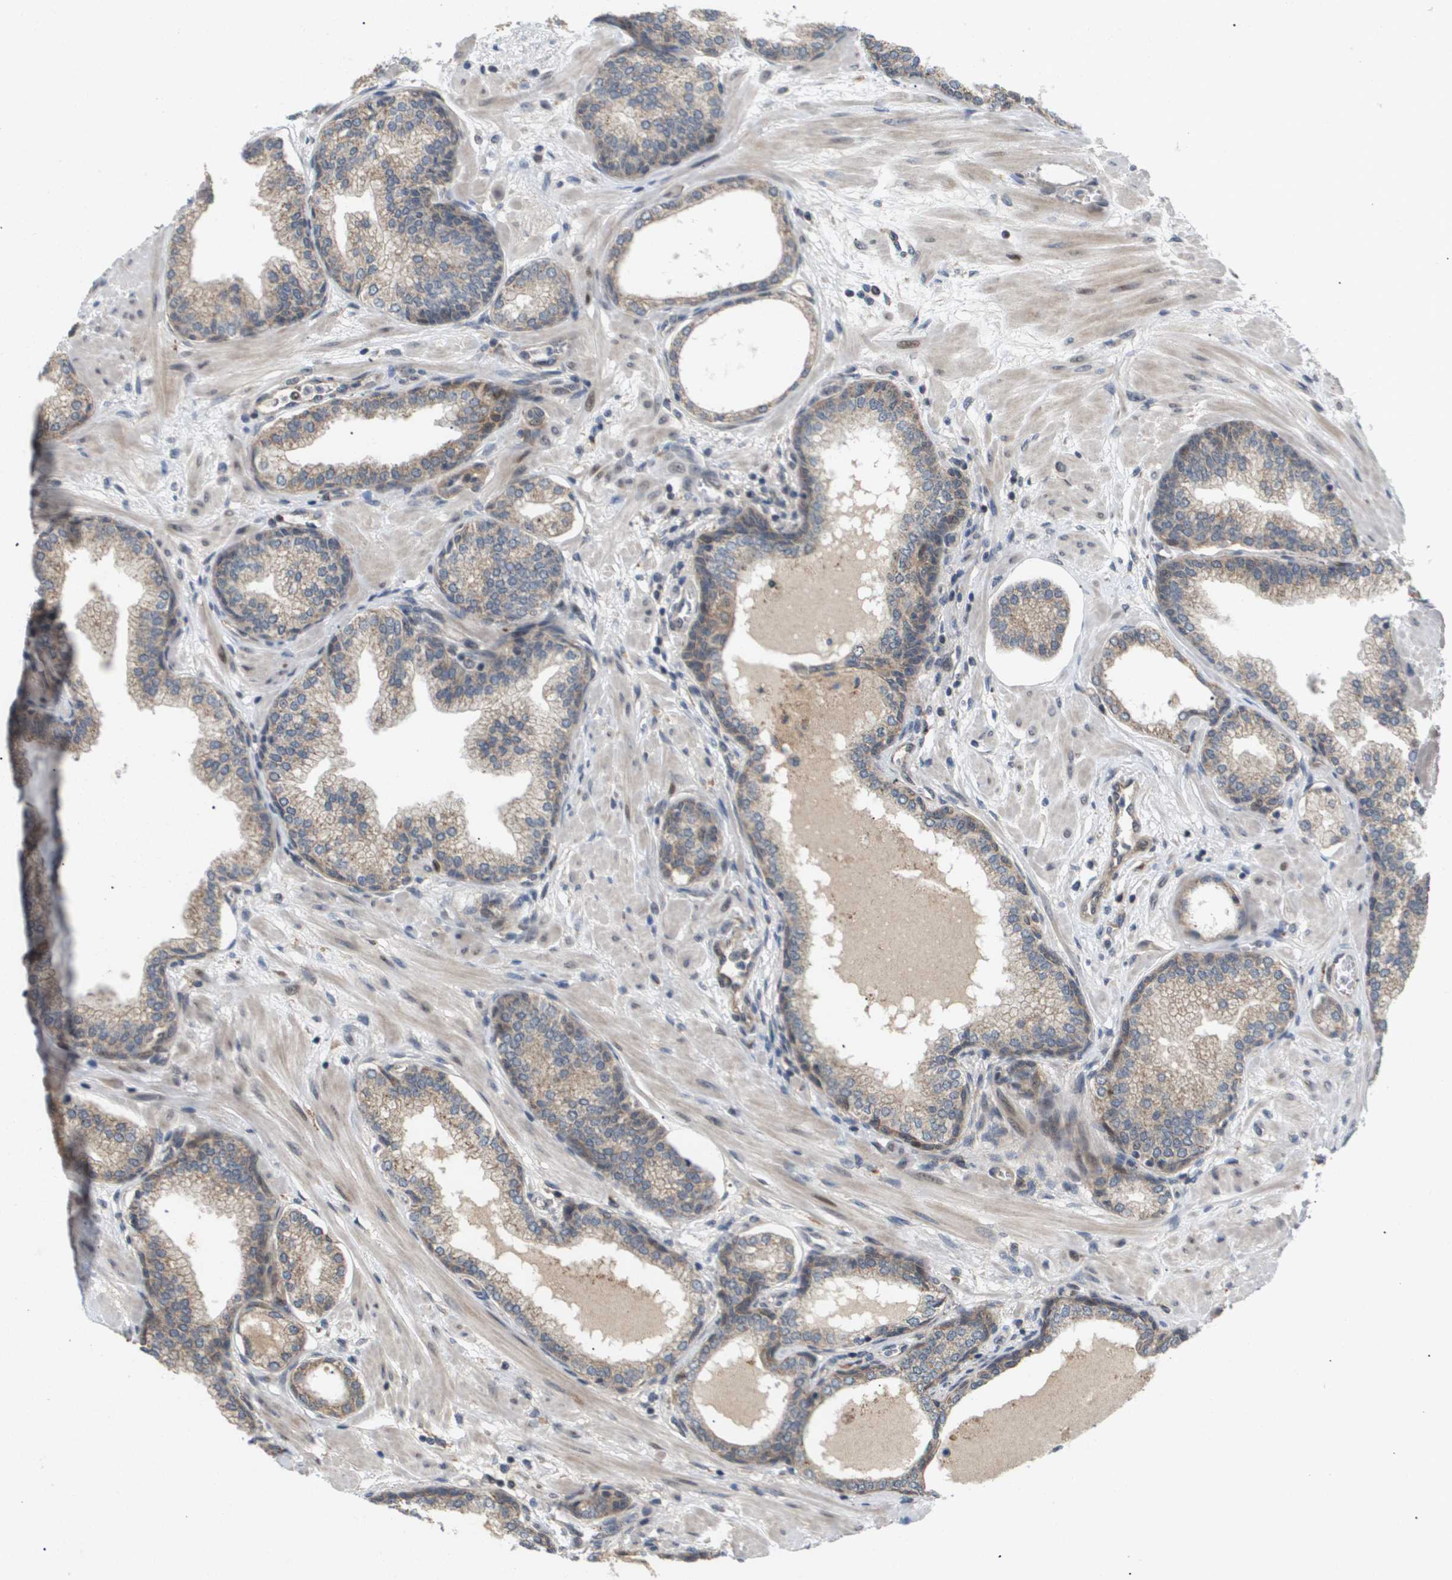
{"staining": {"intensity": "moderate", "quantity": "25%-75%", "location": "cytoplasmic/membranous,nuclear"}, "tissue": "prostate", "cell_type": "Glandular cells", "image_type": "normal", "snomed": [{"axis": "morphology", "description": "Normal tissue, NOS"}, {"axis": "morphology", "description": "Urothelial carcinoma, Low grade"}, {"axis": "topography", "description": "Urinary bladder"}, {"axis": "topography", "description": "Prostate"}], "caption": "Immunohistochemistry micrograph of benign prostate: prostate stained using immunohistochemistry shows medium levels of moderate protein expression localized specifically in the cytoplasmic/membranous,nuclear of glandular cells, appearing as a cytoplasmic/membranous,nuclear brown color.", "gene": "PDGFB", "patient": {"sex": "male", "age": 60}}